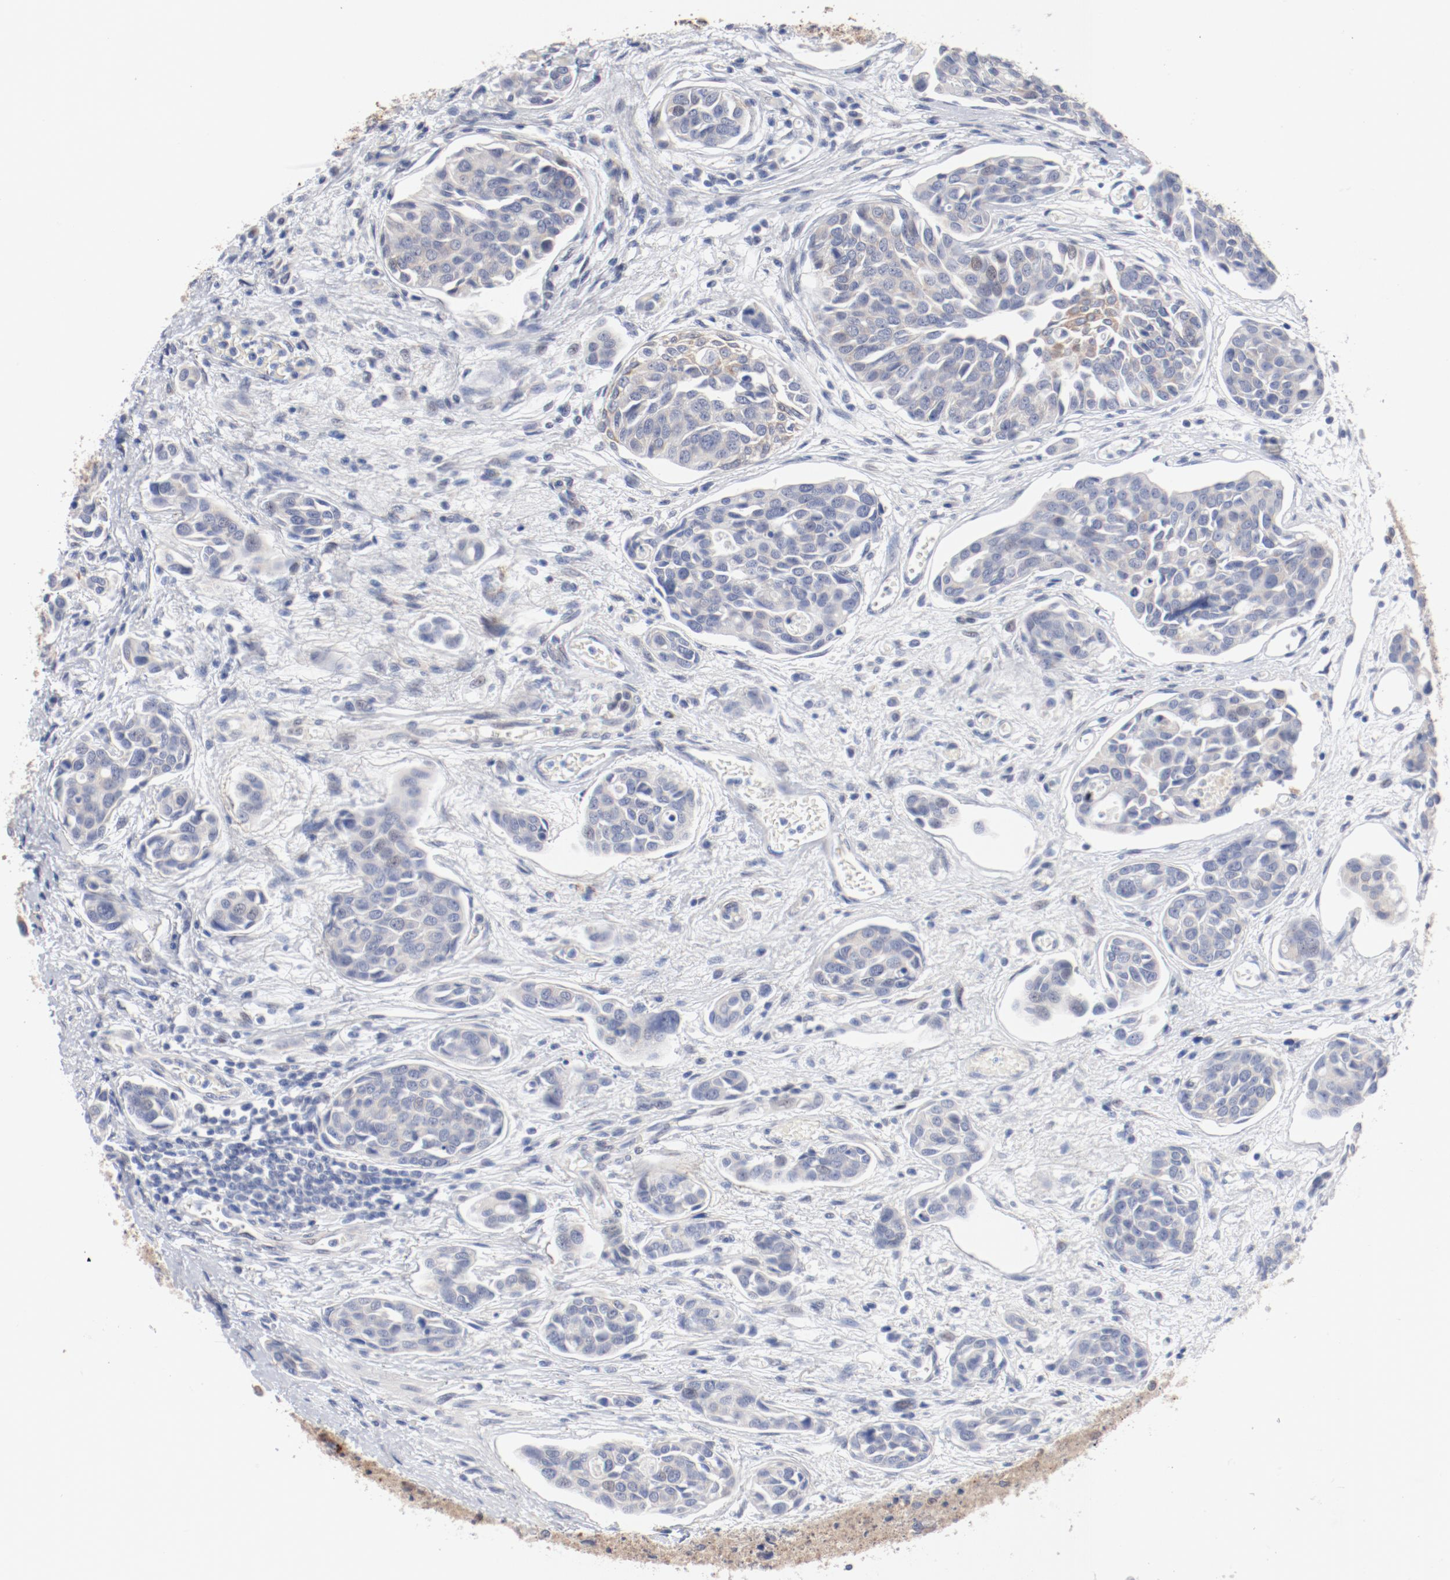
{"staining": {"intensity": "weak", "quantity": "<25%", "location": "cytoplasmic/membranous"}, "tissue": "urothelial cancer", "cell_type": "Tumor cells", "image_type": "cancer", "snomed": [{"axis": "morphology", "description": "Urothelial carcinoma, High grade"}, {"axis": "topography", "description": "Urinary bladder"}], "caption": "DAB immunohistochemical staining of urothelial cancer reveals no significant expression in tumor cells. The staining is performed using DAB (3,3'-diaminobenzidine) brown chromogen with nuclei counter-stained in using hematoxylin.", "gene": "GPR143", "patient": {"sex": "male", "age": 78}}